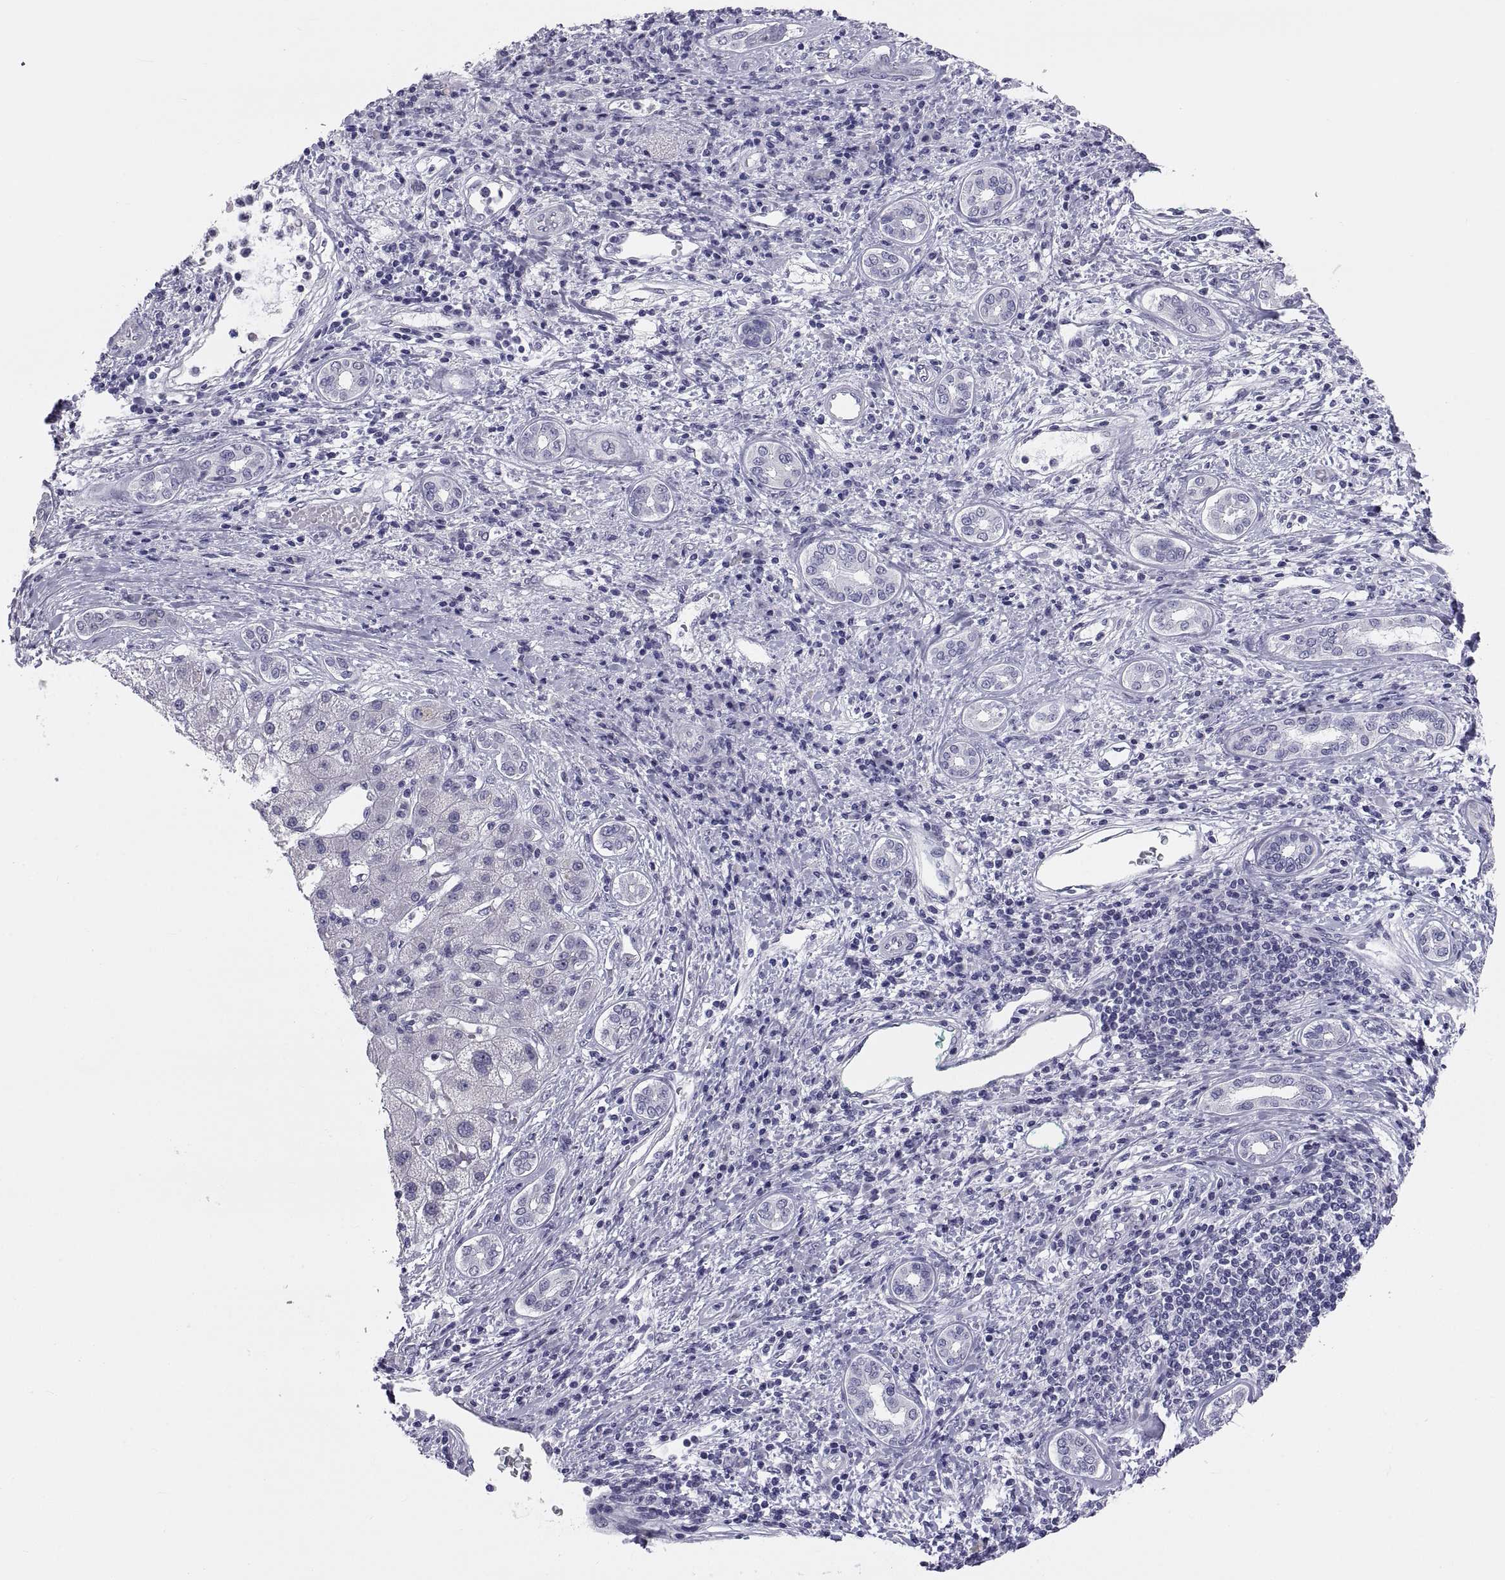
{"staining": {"intensity": "negative", "quantity": "none", "location": "none"}, "tissue": "liver cancer", "cell_type": "Tumor cells", "image_type": "cancer", "snomed": [{"axis": "morphology", "description": "Carcinoma, Hepatocellular, NOS"}, {"axis": "topography", "description": "Liver"}], "caption": "Tumor cells are negative for protein expression in human liver hepatocellular carcinoma. (DAB (3,3'-diaminobenzidine) immunohistochemistry, high magnification).", "gene": "TEX13A", "patient": {"sex": "male", "age": 65}}